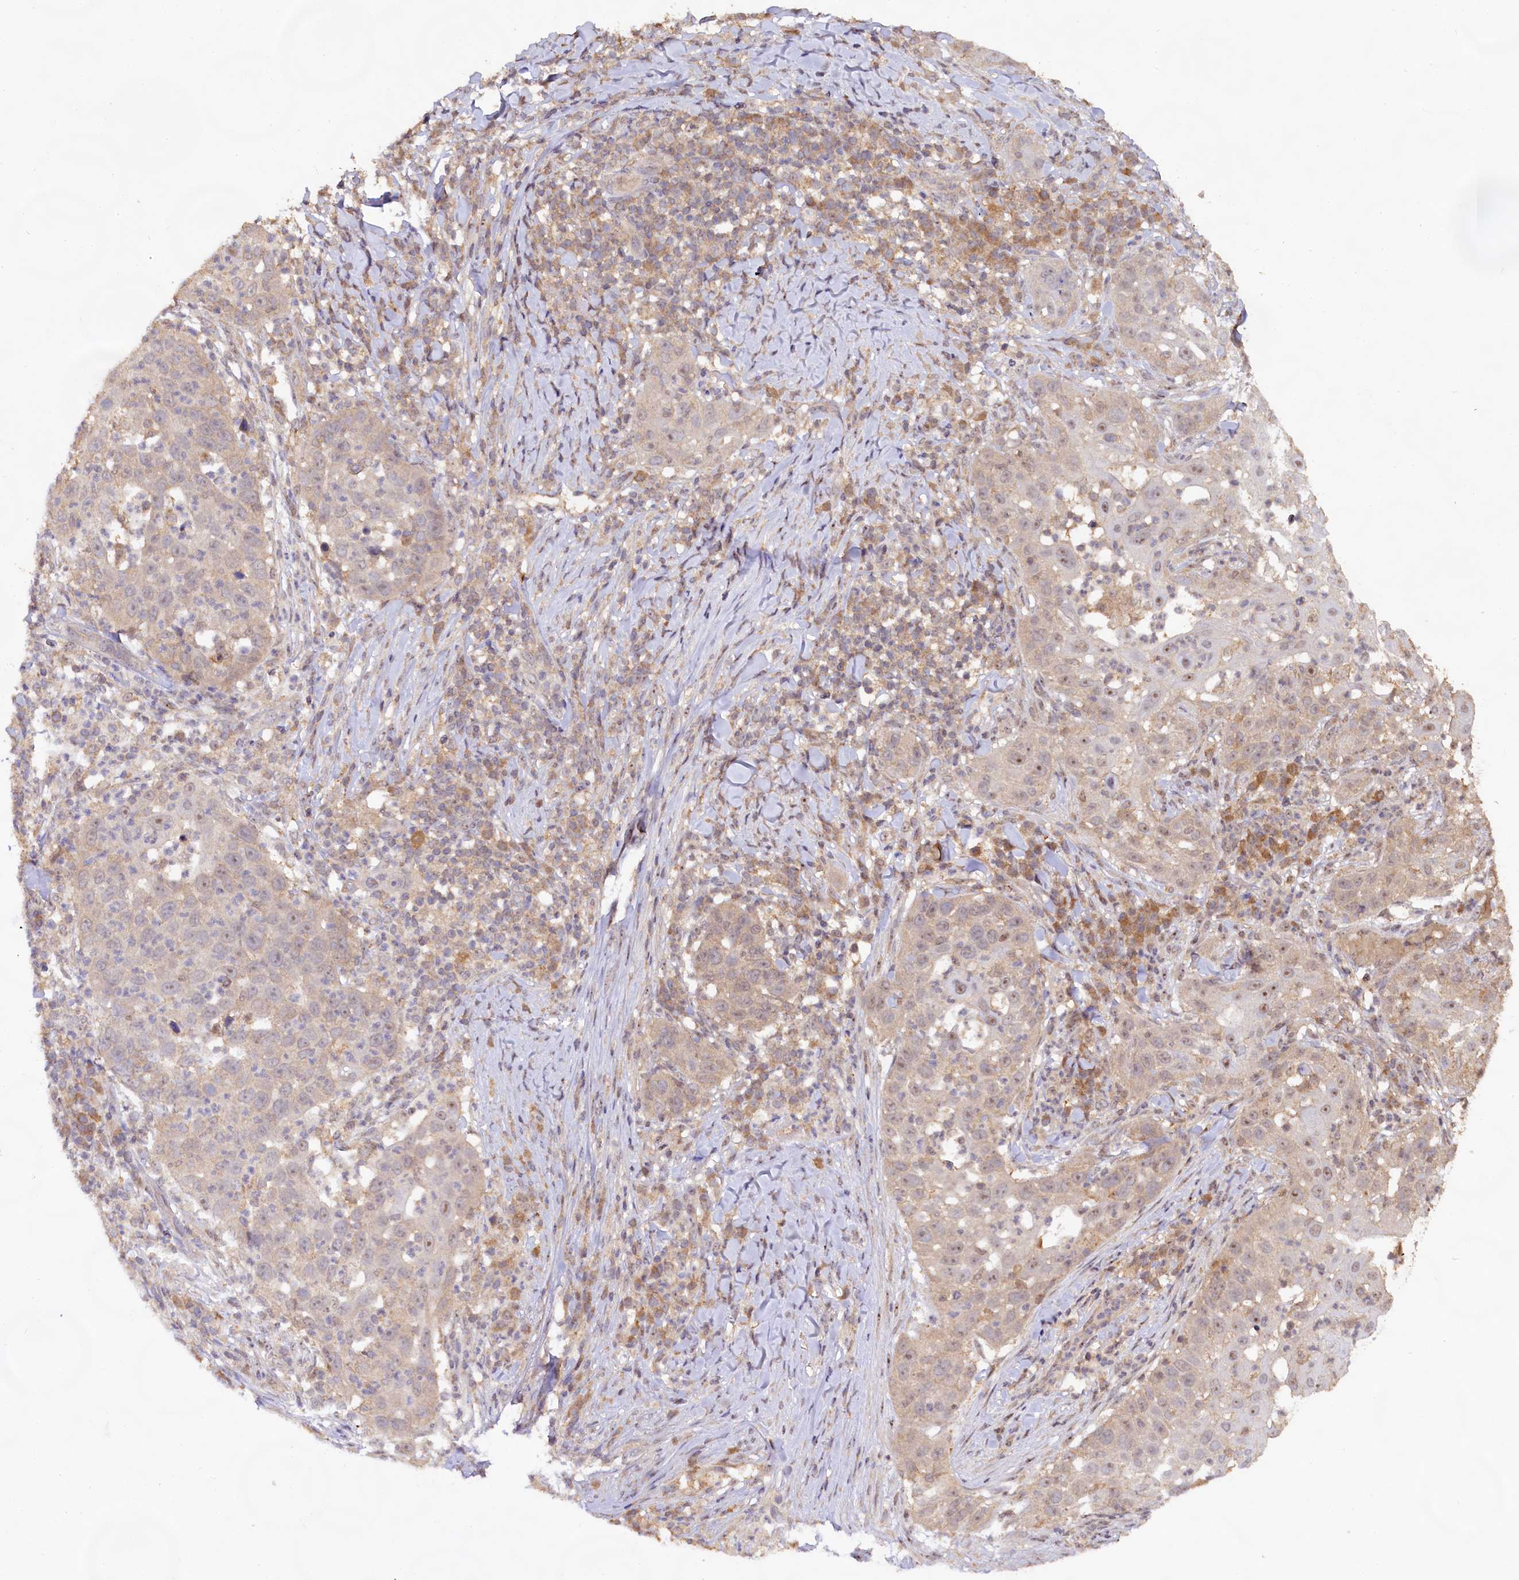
{"staining": {"intensity": "weak", "quantity": "<25%", "location": "nuclear"}, "tissue": "skin cancer", "cell_type": "Tumor cells", "image_type": "cancer", "snomed": [{"axis": "morphology", "description": "Squamous cell carcinoma, NOS"}, {"axis": "topography", "description": "Skin"}], "caption": "High power microscopy histopathology image of an immunohistochemistry image of skin cancer, revealing no significant positivity in tumor cells.", "gene": "RRP8", "patient": {"sex": "female", "age": 44}}